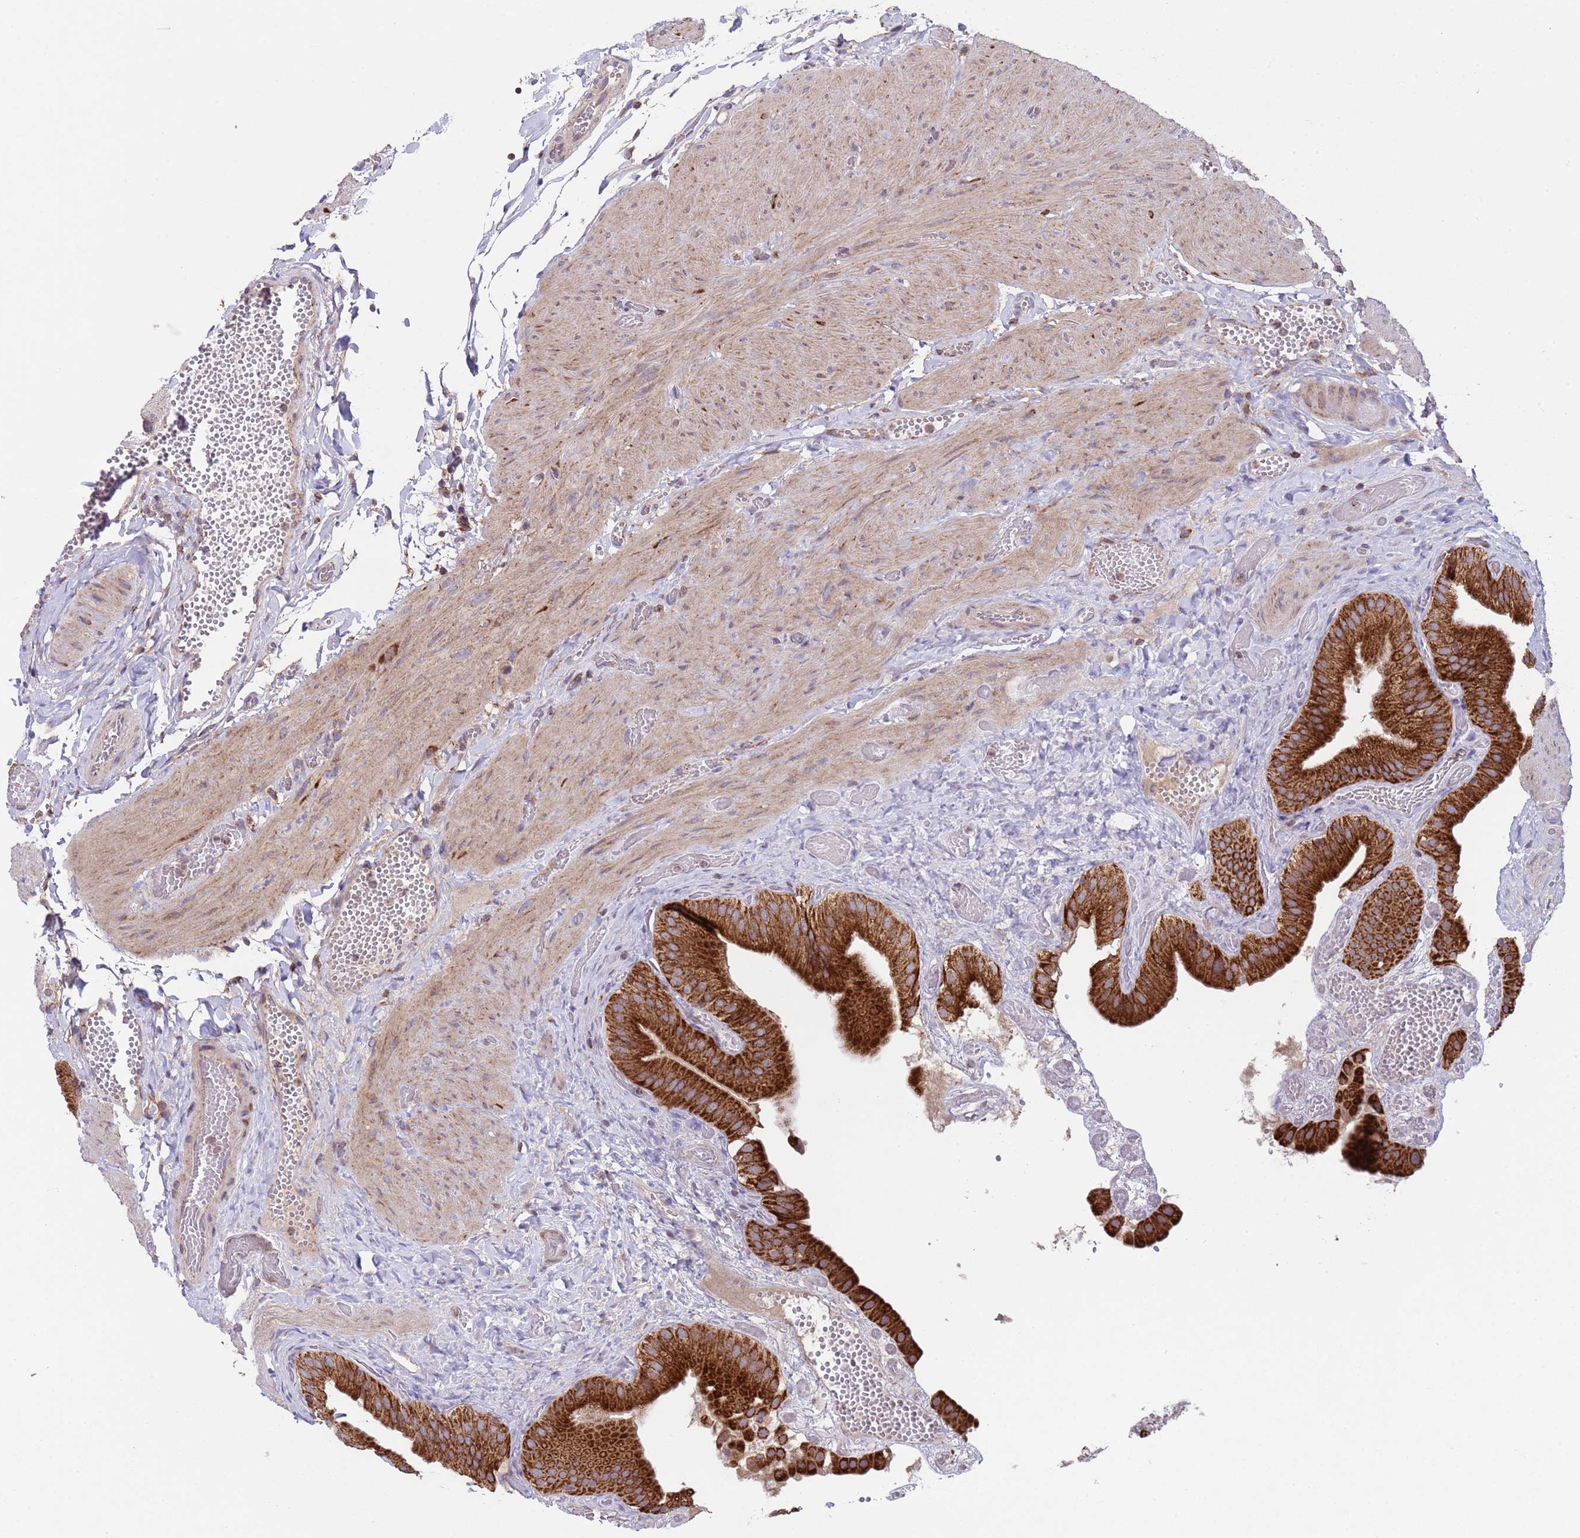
{"staining": {"intensity": "strong", "quantity": ">75%", "location": "cytoplasmic/membranous"}, "tissue": "gallbladder", "cell_type": "Glandular cells", "image_type": "normal", "snomed": [{"axis": "morphology", "description": "Normal tissue, NOS"}, {"axis": "topography", "description": "Gallbladder"}], "caption": "Gallbladder stained with IHC demonstrates strong cytoplasmic/membranous expression in approximately >75% of glandular cells. (Stains: DAB (3,3'-diaminobenzidine) in brown, nuclei in blue, Microscopy: brightfield microscopy at high magnification).", "gene": "ACAD8", "patient": {"sex": "female", "age": 64}}